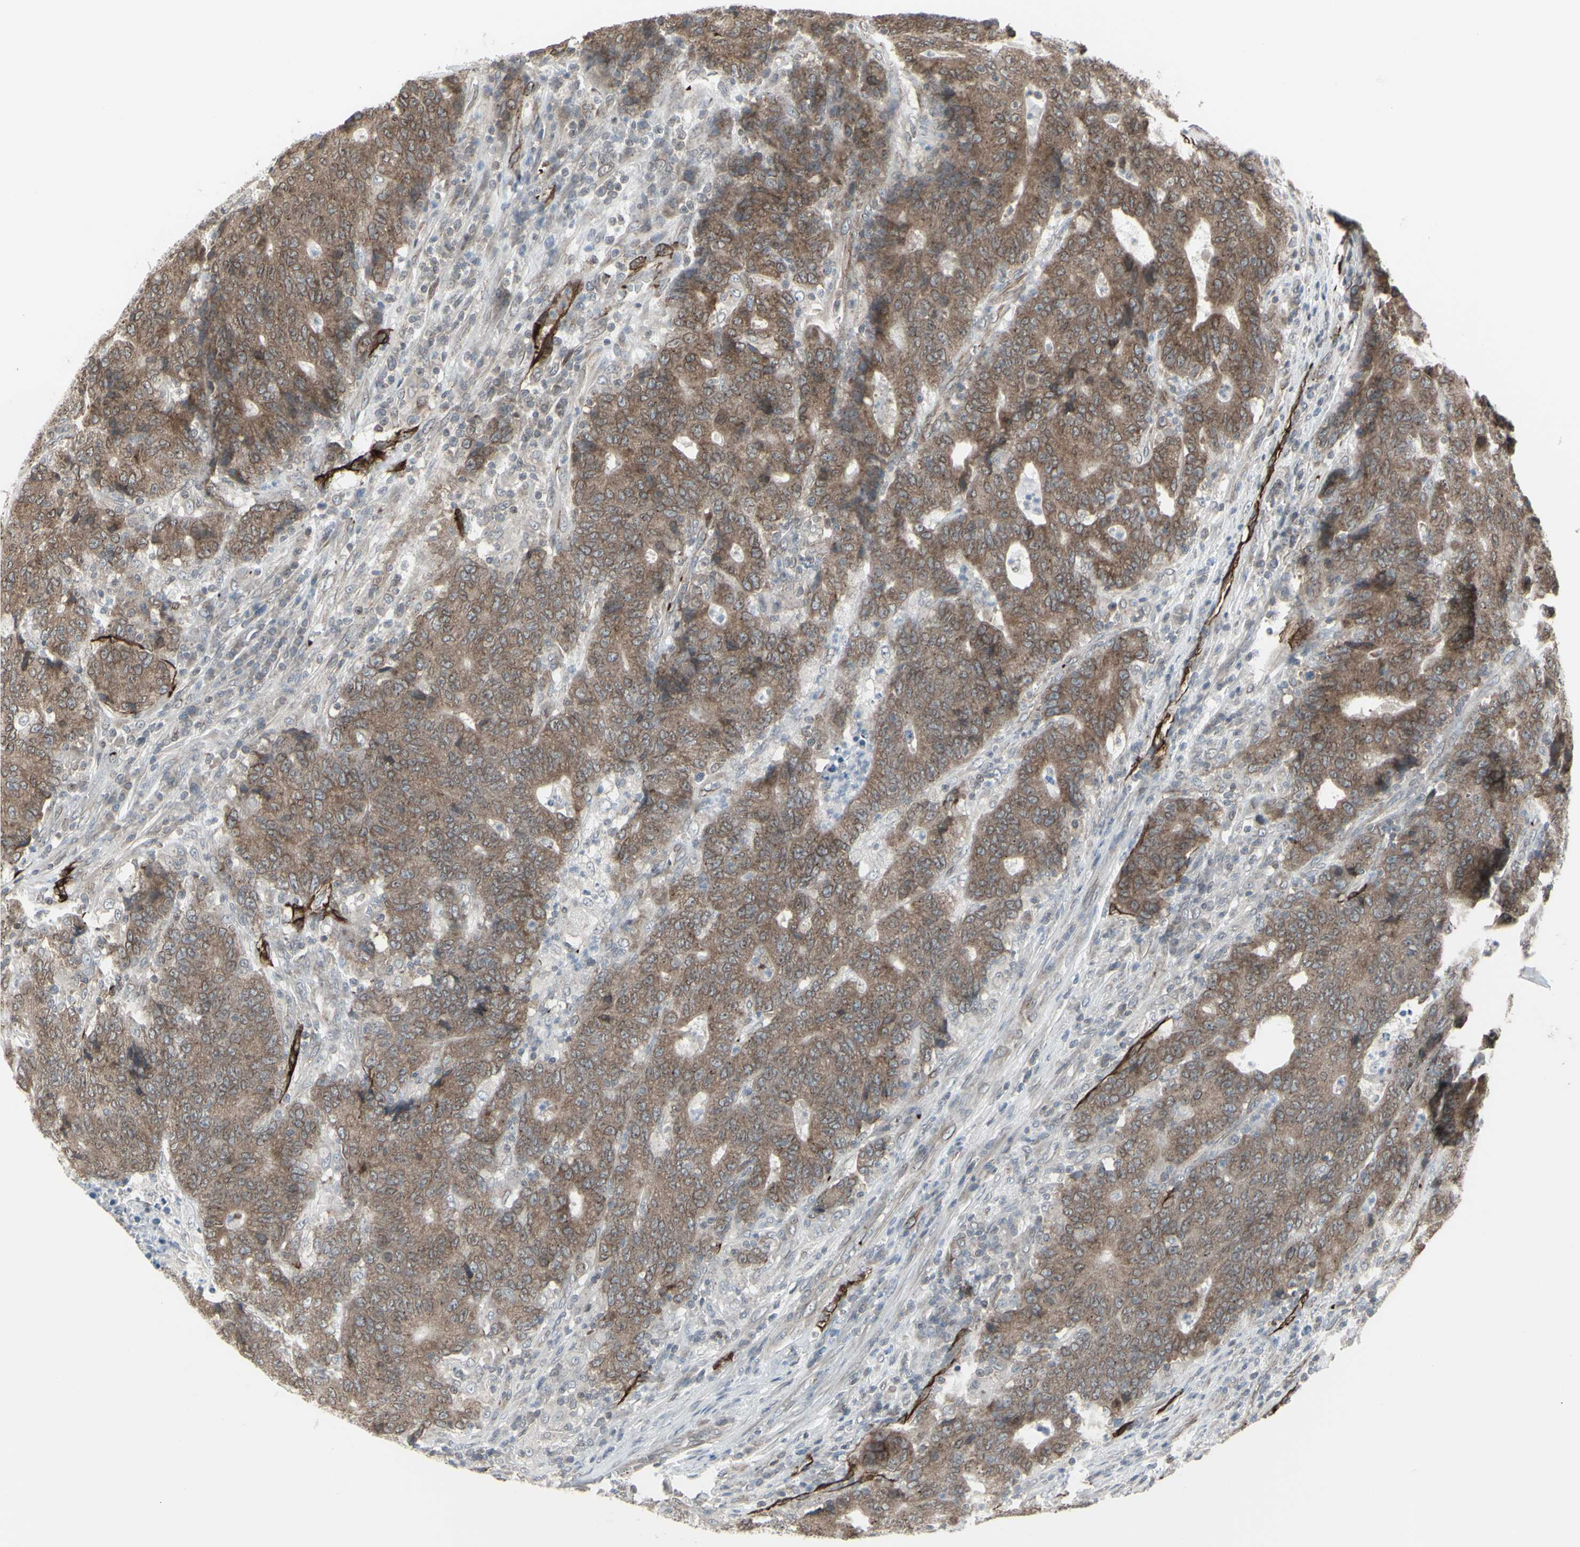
{"staining": {"intensity": "moderate", "quantity": ">75%", "location": "cytoplasmic/membranous"}, "tissue": "colorectal cancer", "cell_type": "Tumor cells", "image_type": "cancer", "snomed": [{"axis": "morphology", "description": "Normal tissue, NOS"}, {"axis": "morphology", "description": "Adenocarcinoma, NOS"}, {"axis": "topography", "description": "Colon"}], "caption": "This is an image of immunohistochemistry staining of colorectal cancer, which shows moderate staining in the cytoplasmic/membranous of tumor cells.", "gene": "DTX3L", "patient": {"sex": "female", "age": 75}}